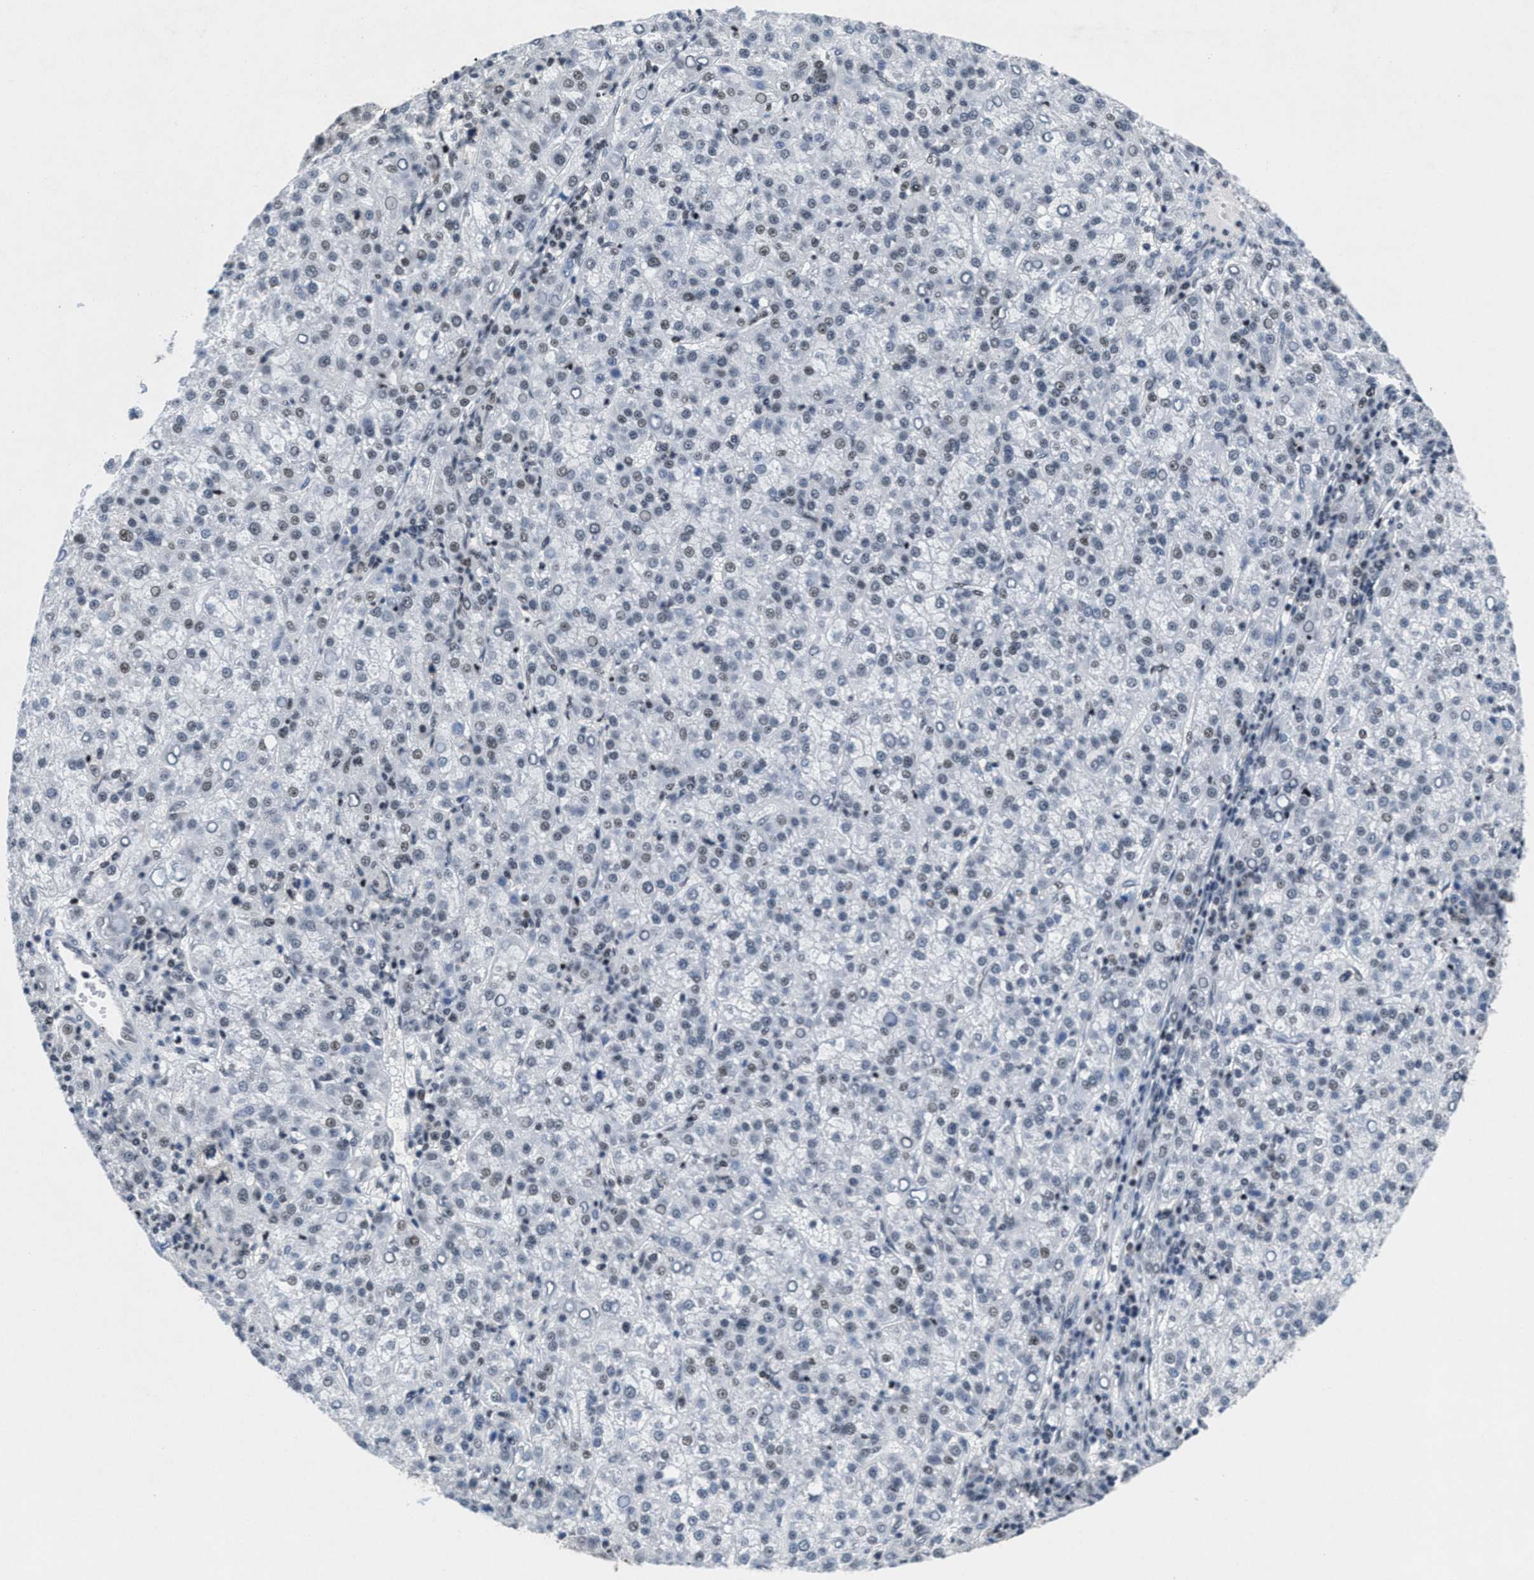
{"staining": {"intensity": "weak", "quantity": "25%-75%", "location": "nuclear"}, "tissue": "liver cancer", "cell_type": "Tumor cells", "image_type": "cancer", "snomed": [{"axis": "morphology", "description": "Carcinoma, Hepatocellular, NOS"}, {"axis": "topography", "description": "Liver"}], "caption": "A high-resolution photomicrograph shows immunohistochemistry staining of hepatocellular carcinoma (liver), which shows weak nuclear positivity in about 25%-75% of tumor cells. Nuclei are stained in blue.", "gene": "WDR81", "patient": {"sex": "female", "age": 58}}